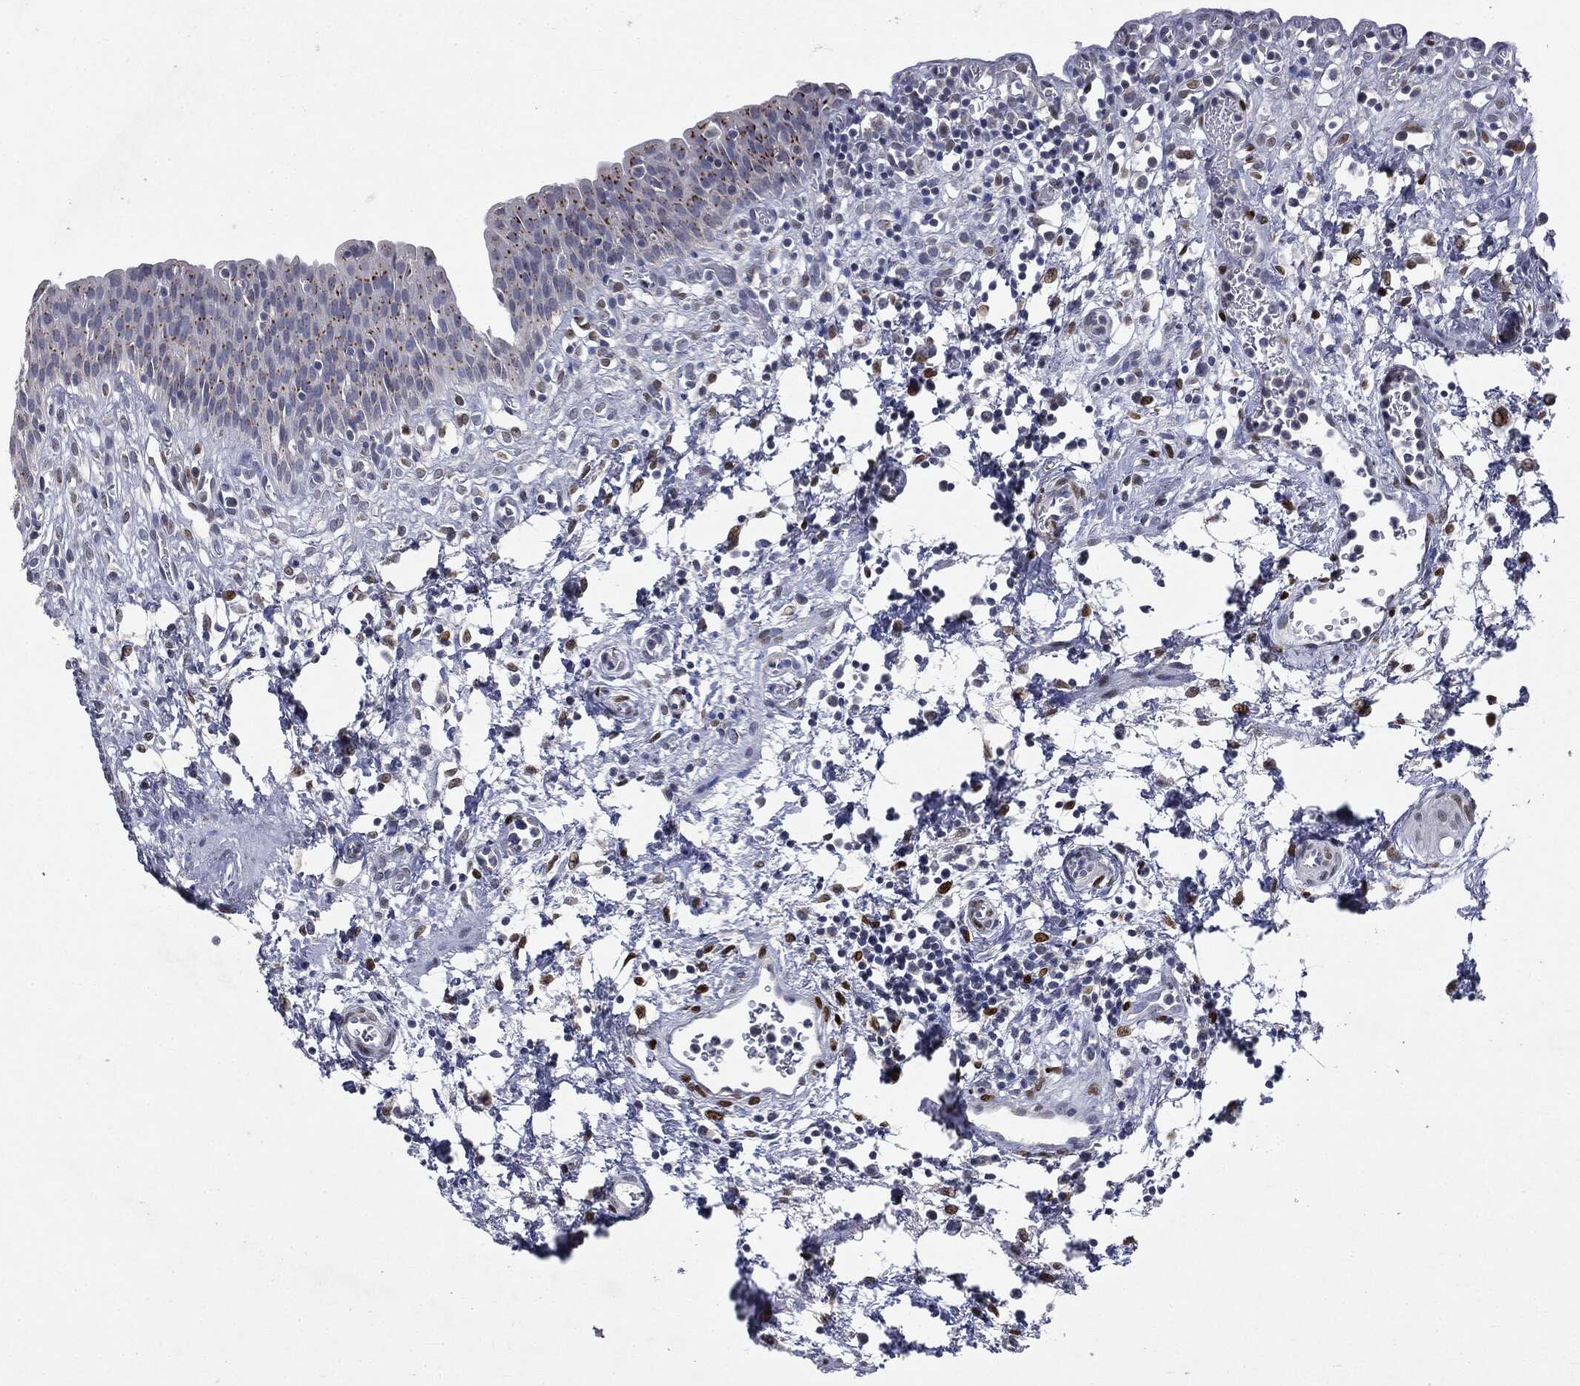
{"staining": {"intensity": "moderate", "quantity": "<25%", "location": "cytoplasmic/membranous"}, "tissue": "urinary bladder", "cell_type": "Urothelial cells", "image_type": "normal", "snomed": [{"axis": "morphology", "description": "Normal tissue, NOS"}, {"axis": "topography", "description": "Urinary bladder"}], "caption": "Protein expression analysis of benign urinary bladder exhibits moderate cytoplasmic/membranous staining in about <25% of urothelial cells.", "gene": "CASD1", "patient": {"sex": "male", "age": 37}}